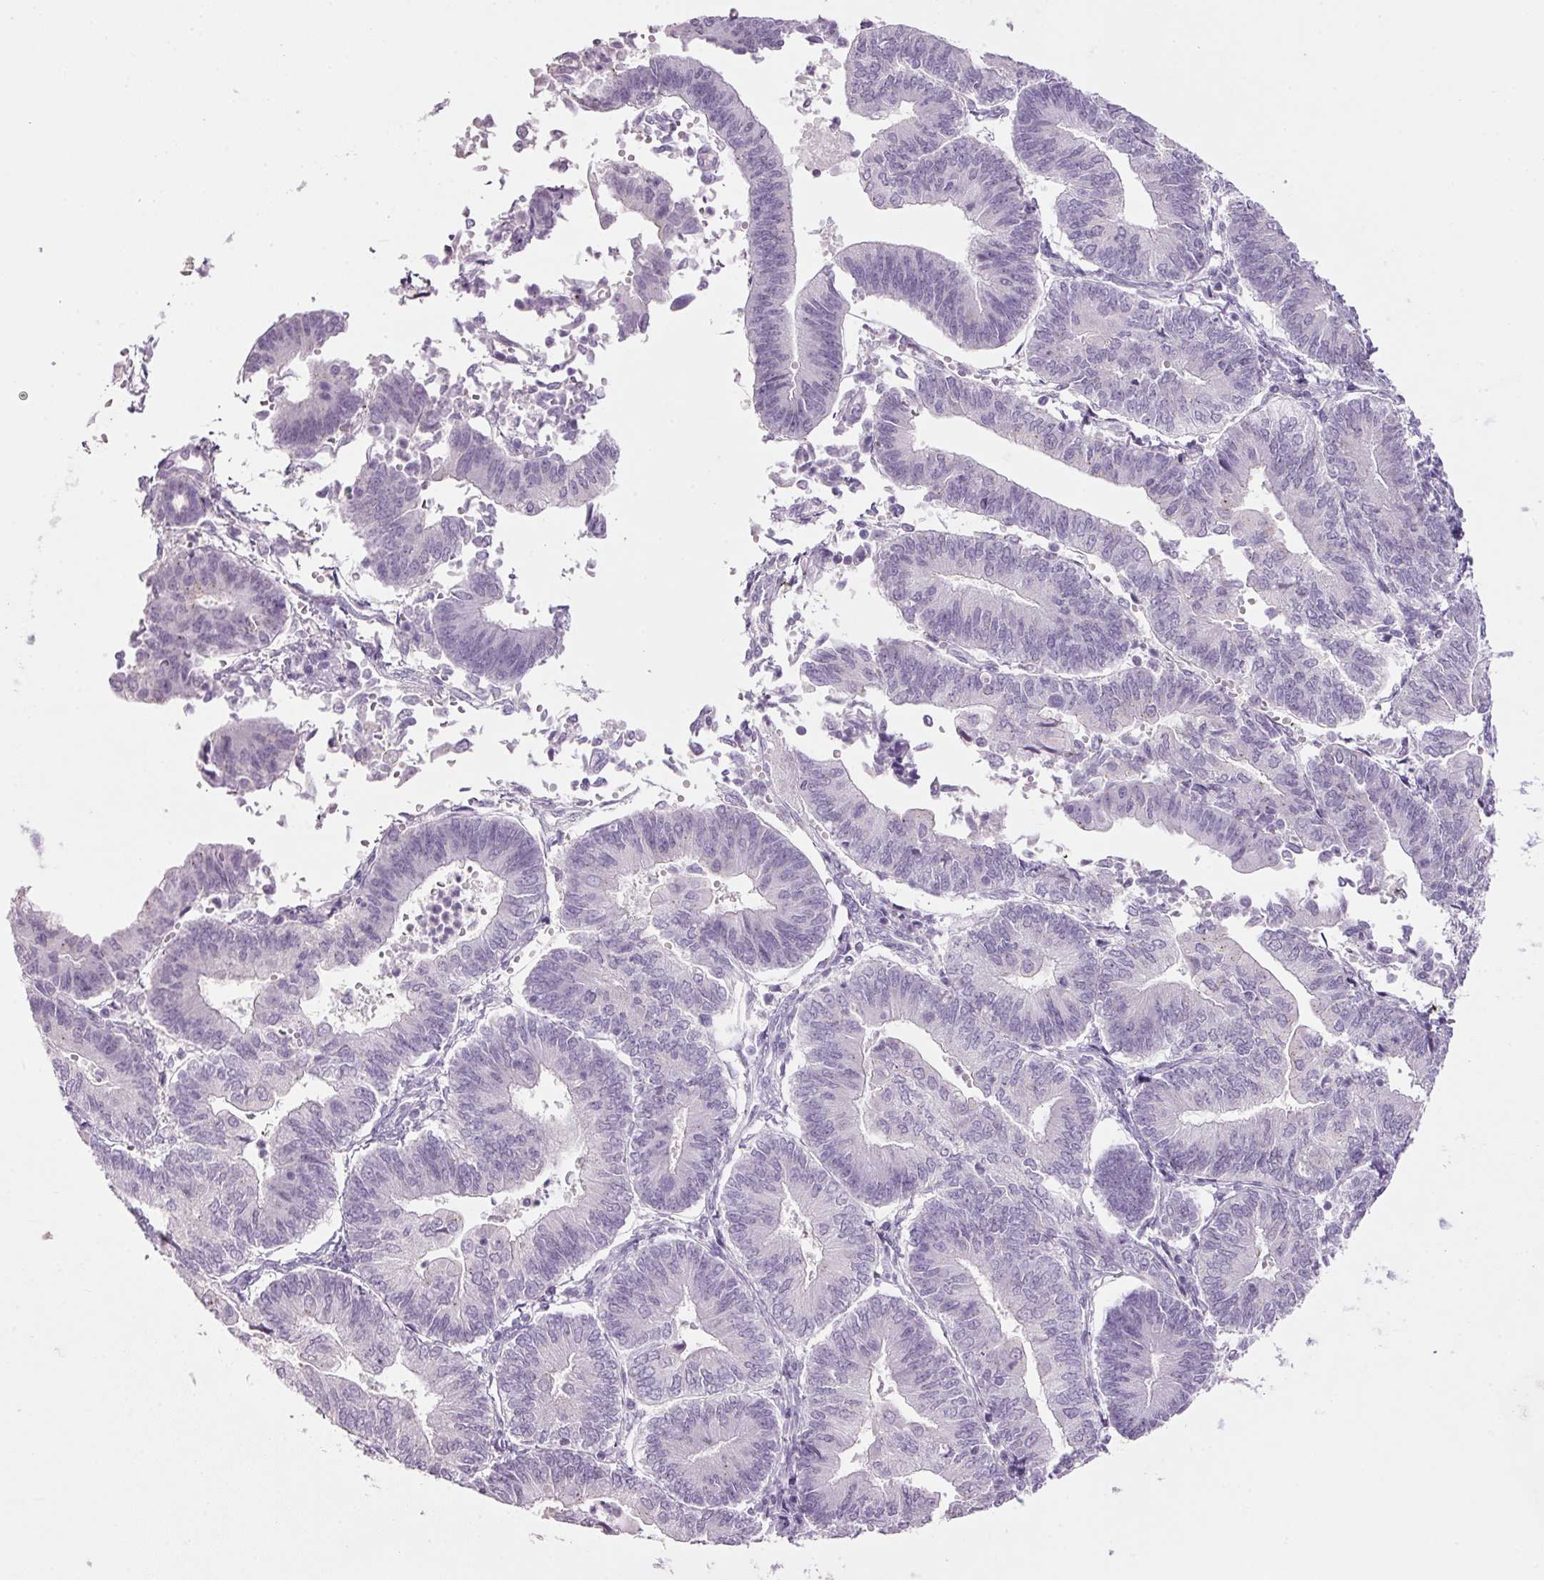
{"staining": {"intensity": "negative", "quantity": "none", "location": "none"}, "tissue": "endometrial cancer", "cell_type": "Tumor cells", "image_type": "cancer", "snomed": [{"axis": "morphology", "description": "Adenocarcinoma, NOS"}, {"axis": "topography", "description": "Endometrium"}], "caption": "Tumor cells show no significant expression in endometrial cancer (adenocarcinoma). (DAB (3,3'-diaminobenzidine) immunohistochemistry visualized using brightfield microscopy, high magnification).", "gene": "PPP1R1A", "patient": {"sex": "female", "age": 65}}